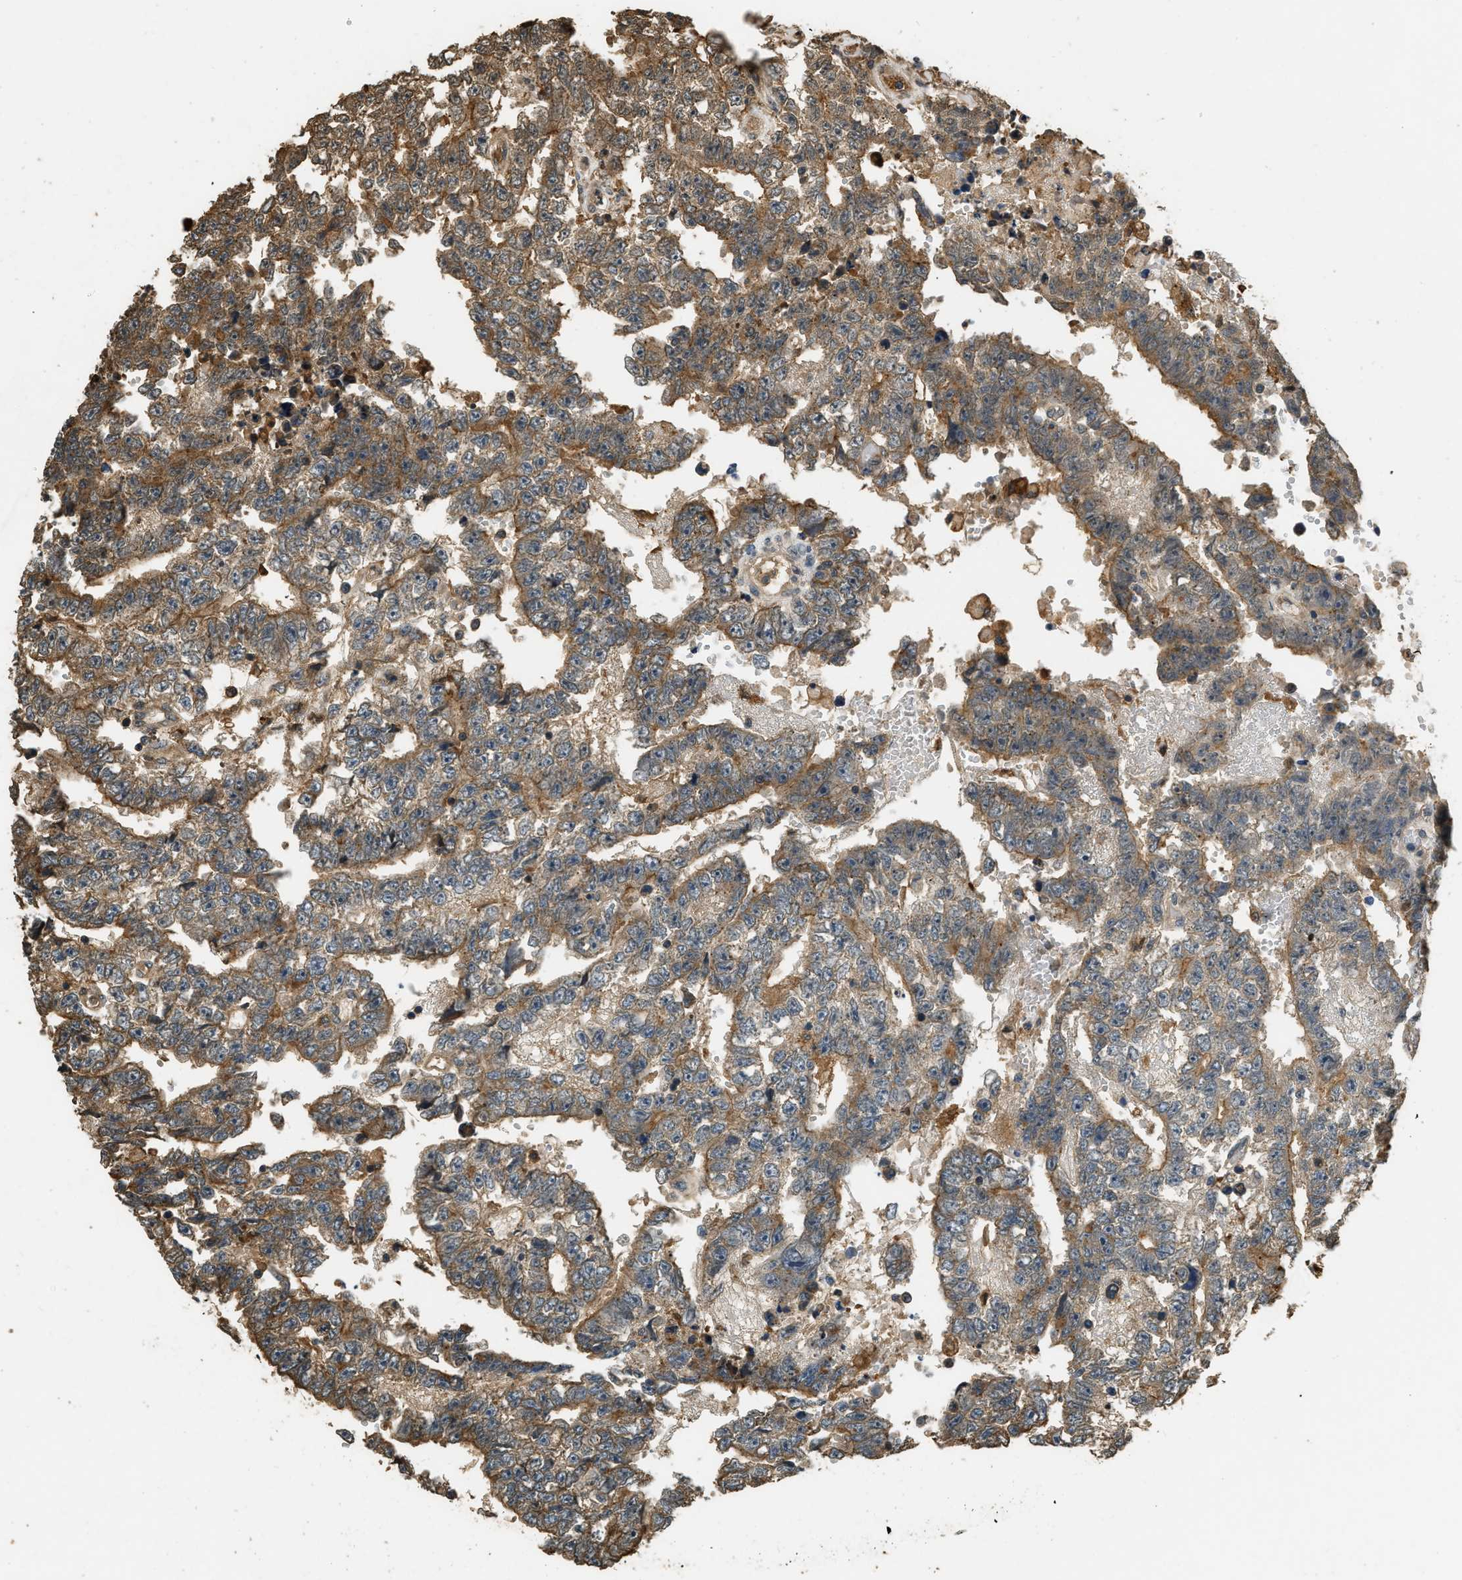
{"staining": {"intensity": "moderate", "quantity": "25%-75%", "location": "cytoplasmic/membranous"}, "tissue": "testis cancer", "cell_type": "Tumor cells", "image_type": "cancer", "snomed": [{"axis": "morphology", "description": "Carcinoma, Embryonal, NOS"}, {"axis": "topography", "description": "Testis"}], "caption": "Immunohistochemical staining of testis cancer (embryonal carcinoma) displays moderate cytoplasmic/membranous protein expression in about 25%-75% of tumor cells. The staining was performed using DAB to visualize the protein expression in brown, while the nuclei were stained in blue with hematoxylin (Magnification: 20x).", "gene": "RAP2A", "patient": {"sex": "male", "age": 25}}